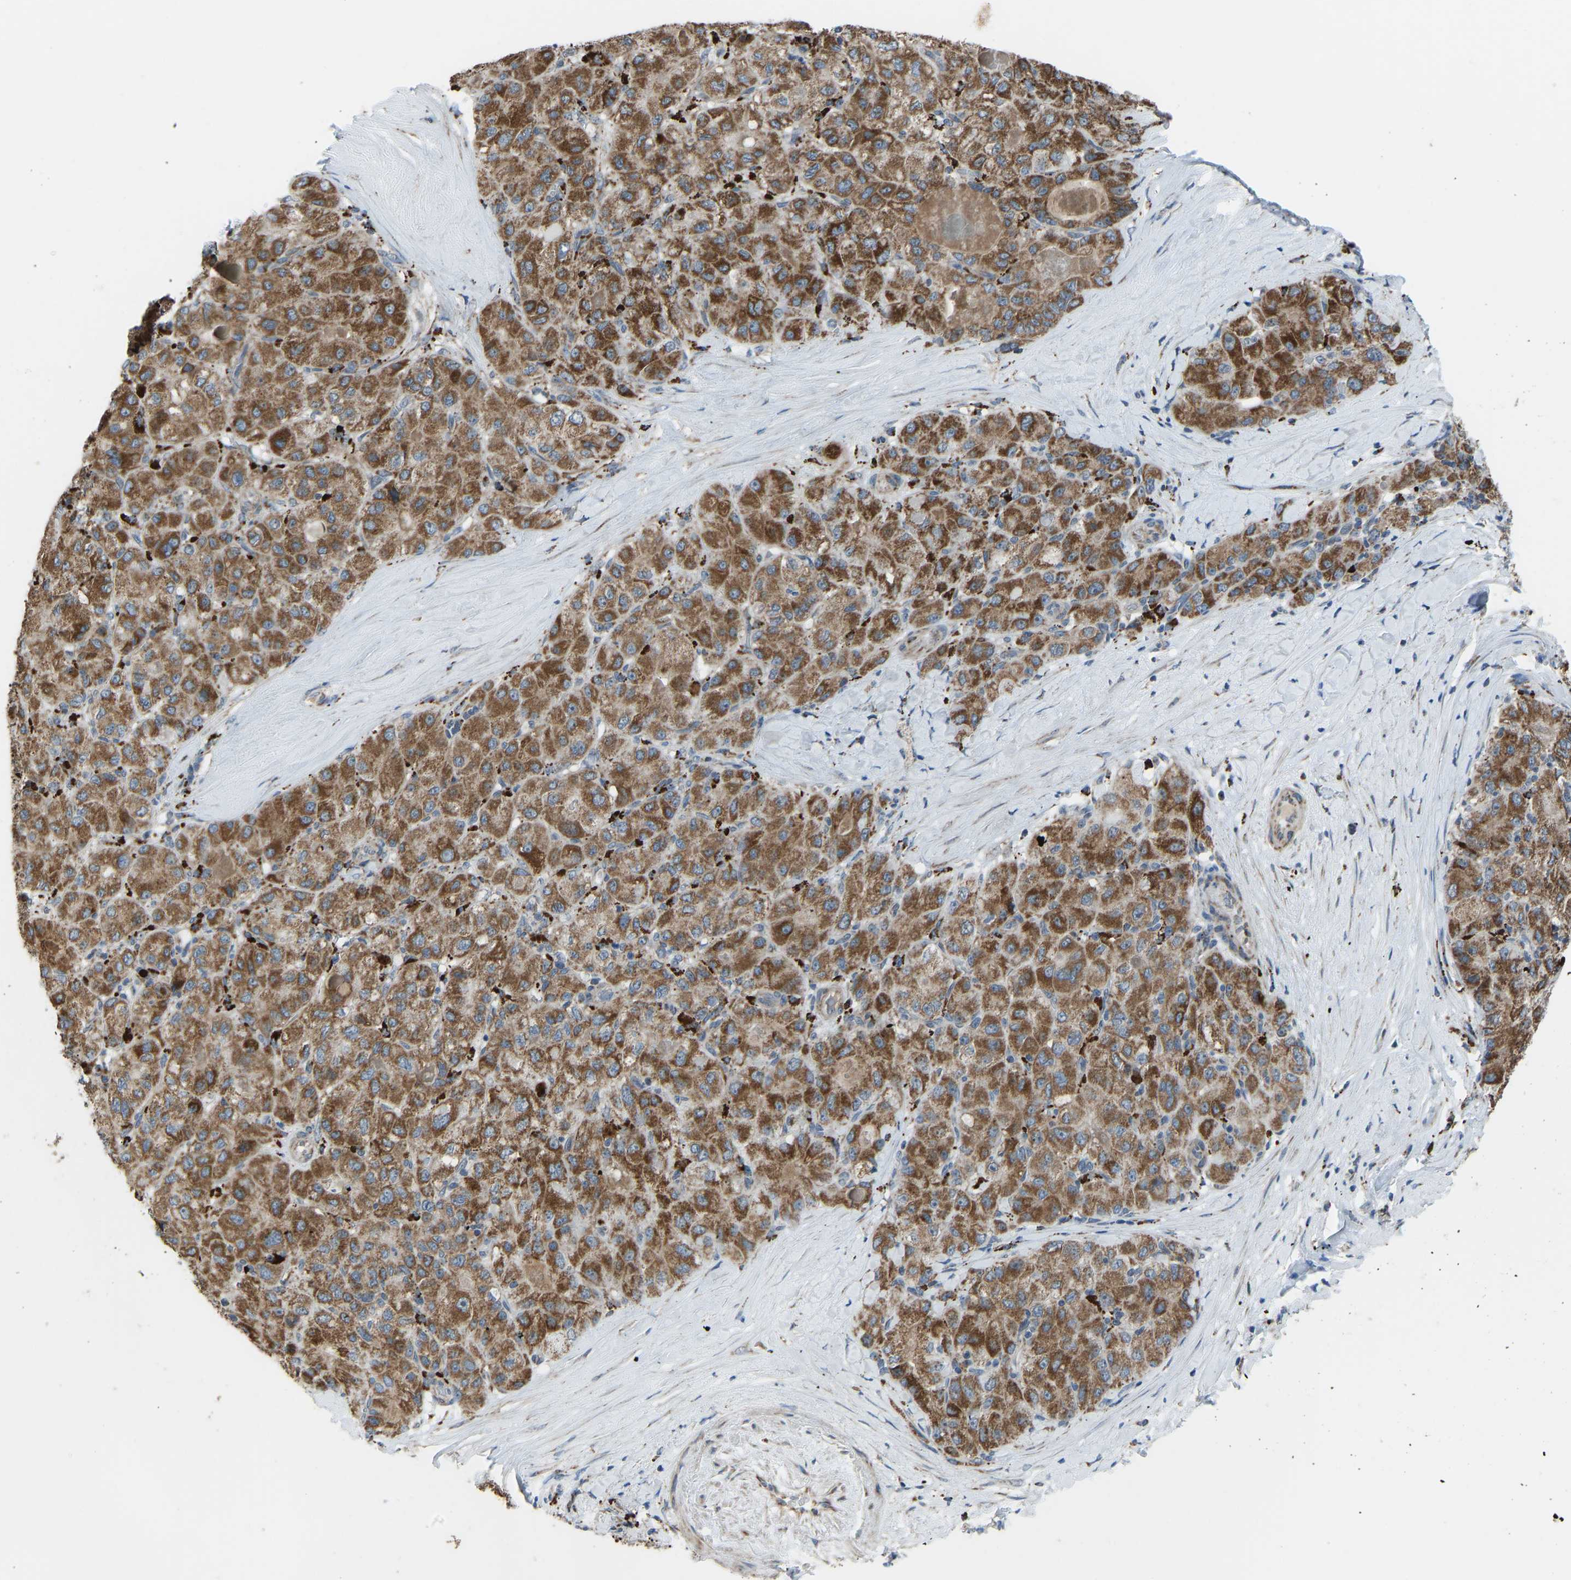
{"staining": {"intensity": "strong", "quantity": ">75%", "location": "cytoplasmic/membranous"}, "tissue": "liver cancer", "cell_type": "Tumor cells", "image_type": "cancer", "snomed": [{"axis": "morphology", "description": "Cholangiocarcinoma"}, {"axis": "topography", "description": "Liver"}], "caption": "IHC (DAB) staining of liver cancer (cholangiocarcinoma) displays strong cytoplasmic/membranous protein positivity in about >75% of tumor cells.", "gene": "SMIM20", "patient": {"sex": "male", "age": 50}}